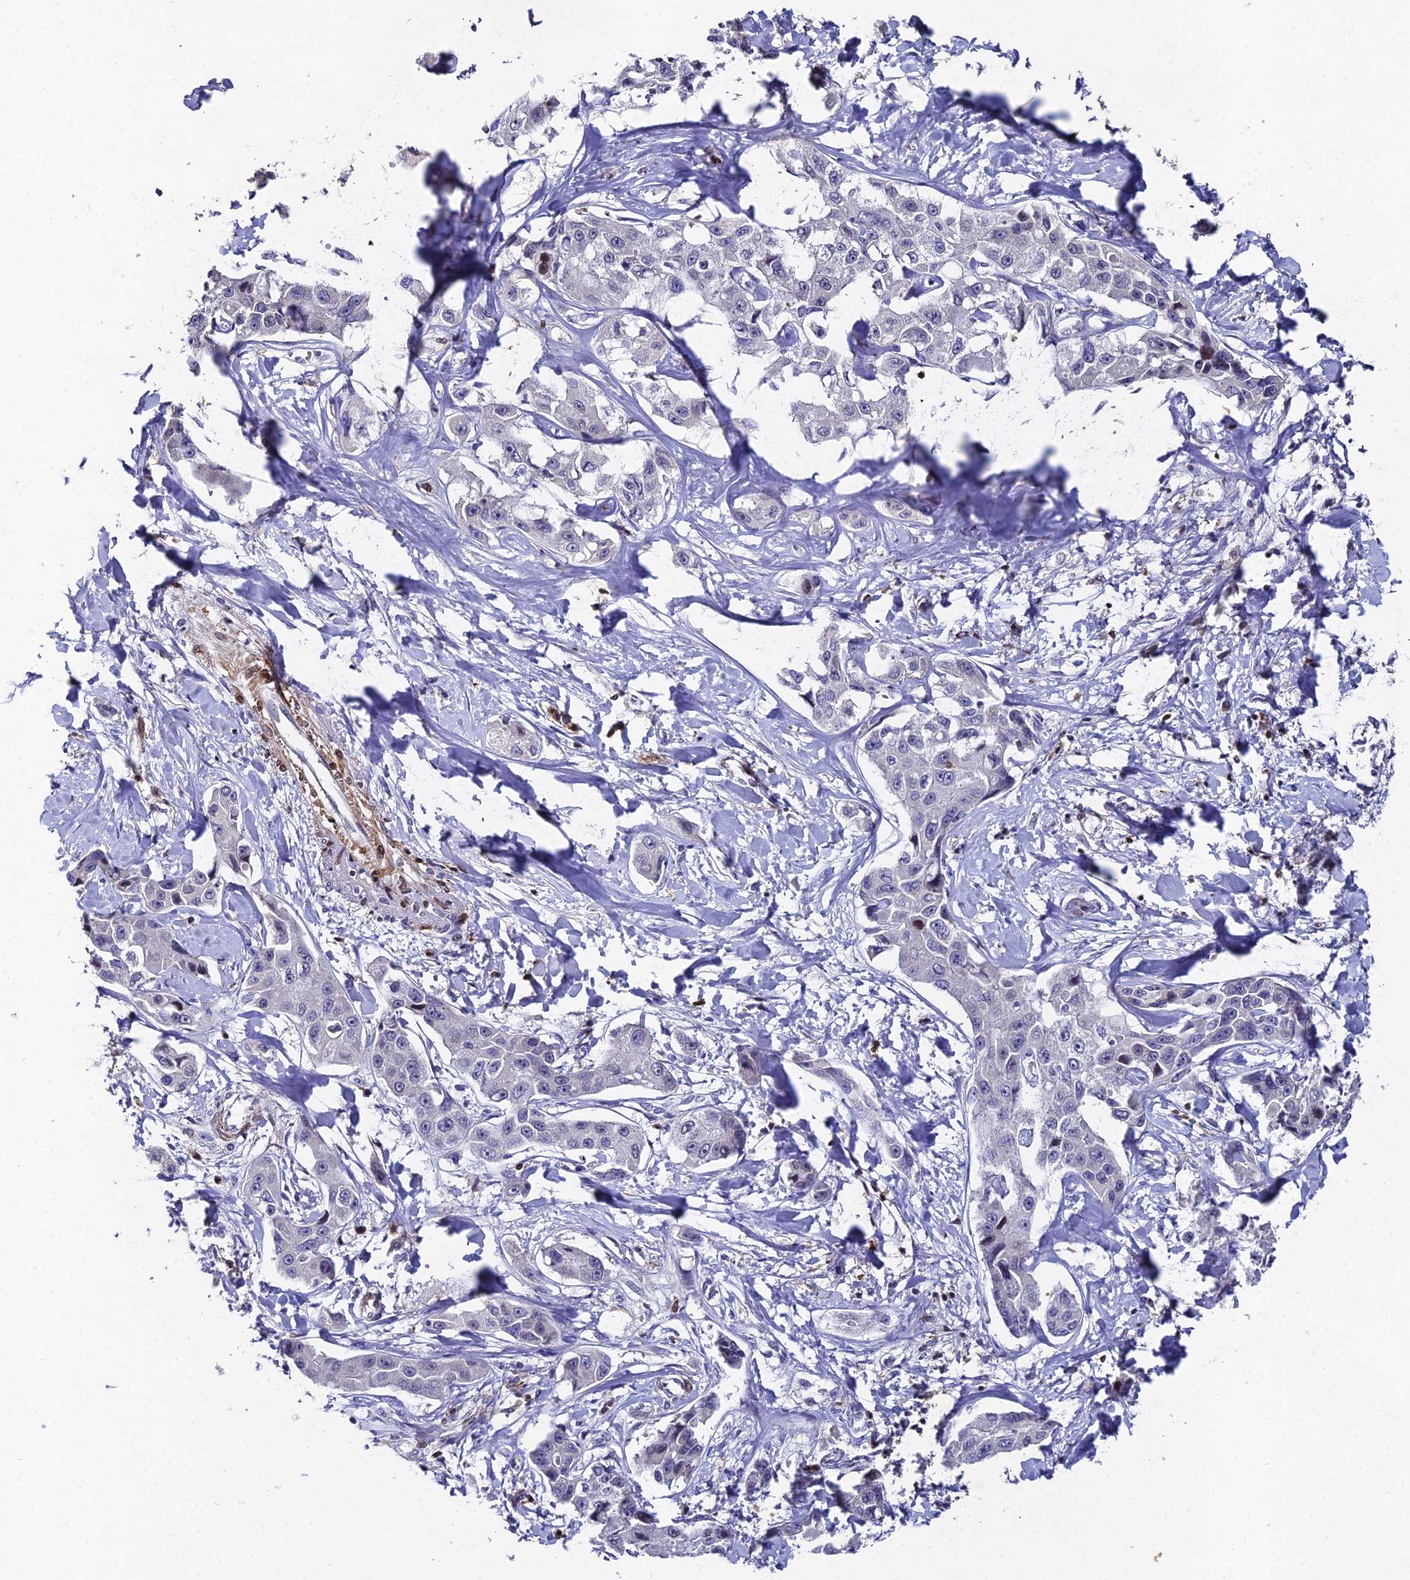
{"staining": {"intensity": "negative", "quantity": "none", "location": "none"}, "tissue": "liver cancer", "cell_type": "Tumor cells", "image_type": "cancer", "snomed": [{"axis": "morphology", "description": "Cholangiocarcinoma"}, {"axis": "topography", "description": "Liver"}], "caption": "Immunohistochemical staining of human liver cancer reveals no significant positivity in tumor cells.", "gene": "GALK2", "patient": {"sex": "male", "age": 59}}